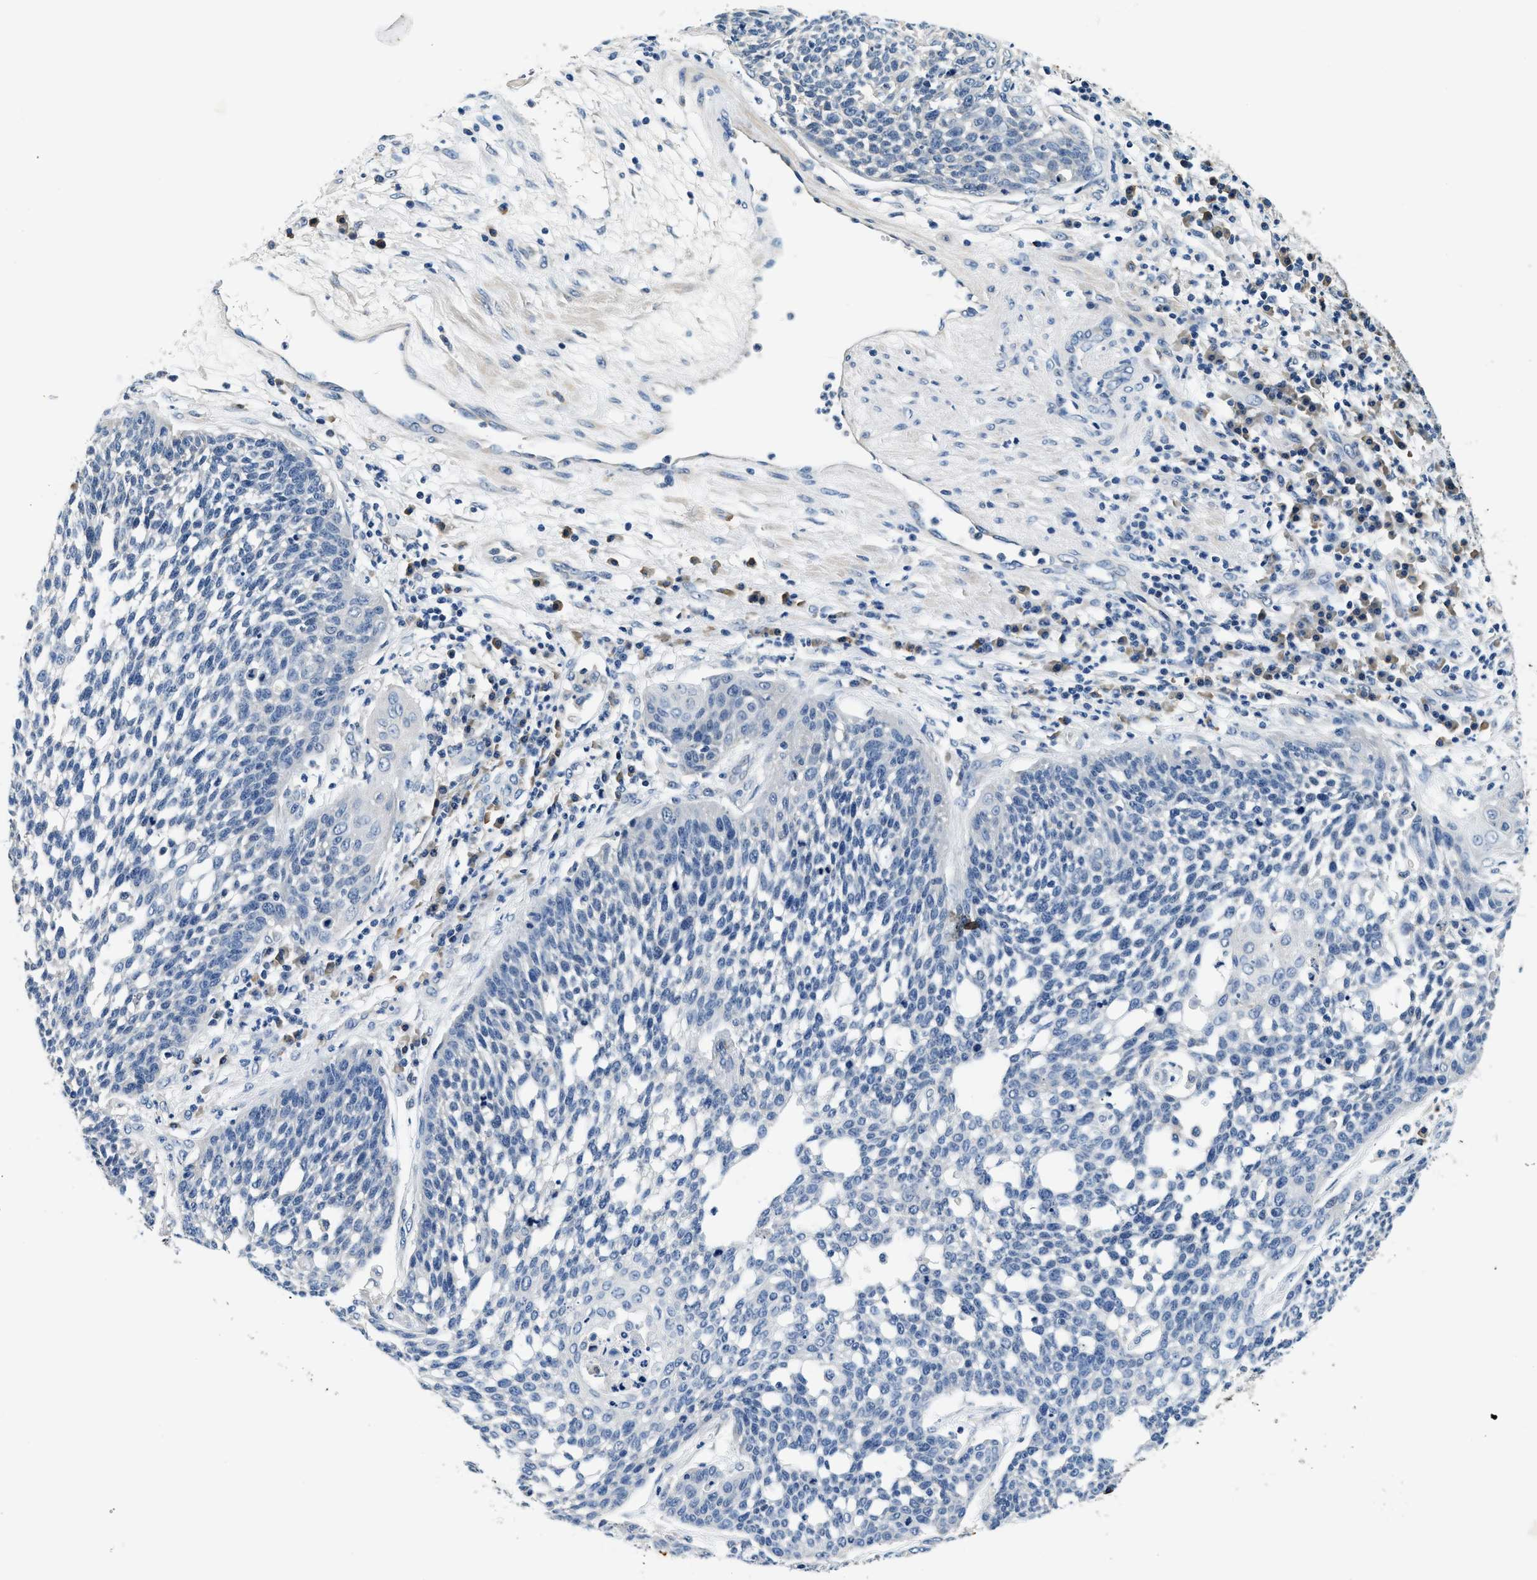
{"staining": {"intensity": "negative", "quantity": "none", "location": "none"}, "tissue": "cervical cancer", "cell_type": "Tumor cells", "image_type": "cancer", "snomed": [{"axis": "morphology", "description": "Squamous cell carcinoma, NOS"}, {"axis": "topography", "description": "Cervix"}], "caption": "Protein analysis of cervical cancer exhibits no significant expression in tumor cells. Nuclei are stained in blue.", "gene": "ALDH3A2", "patient": {"sex": "female", "age": 34}}